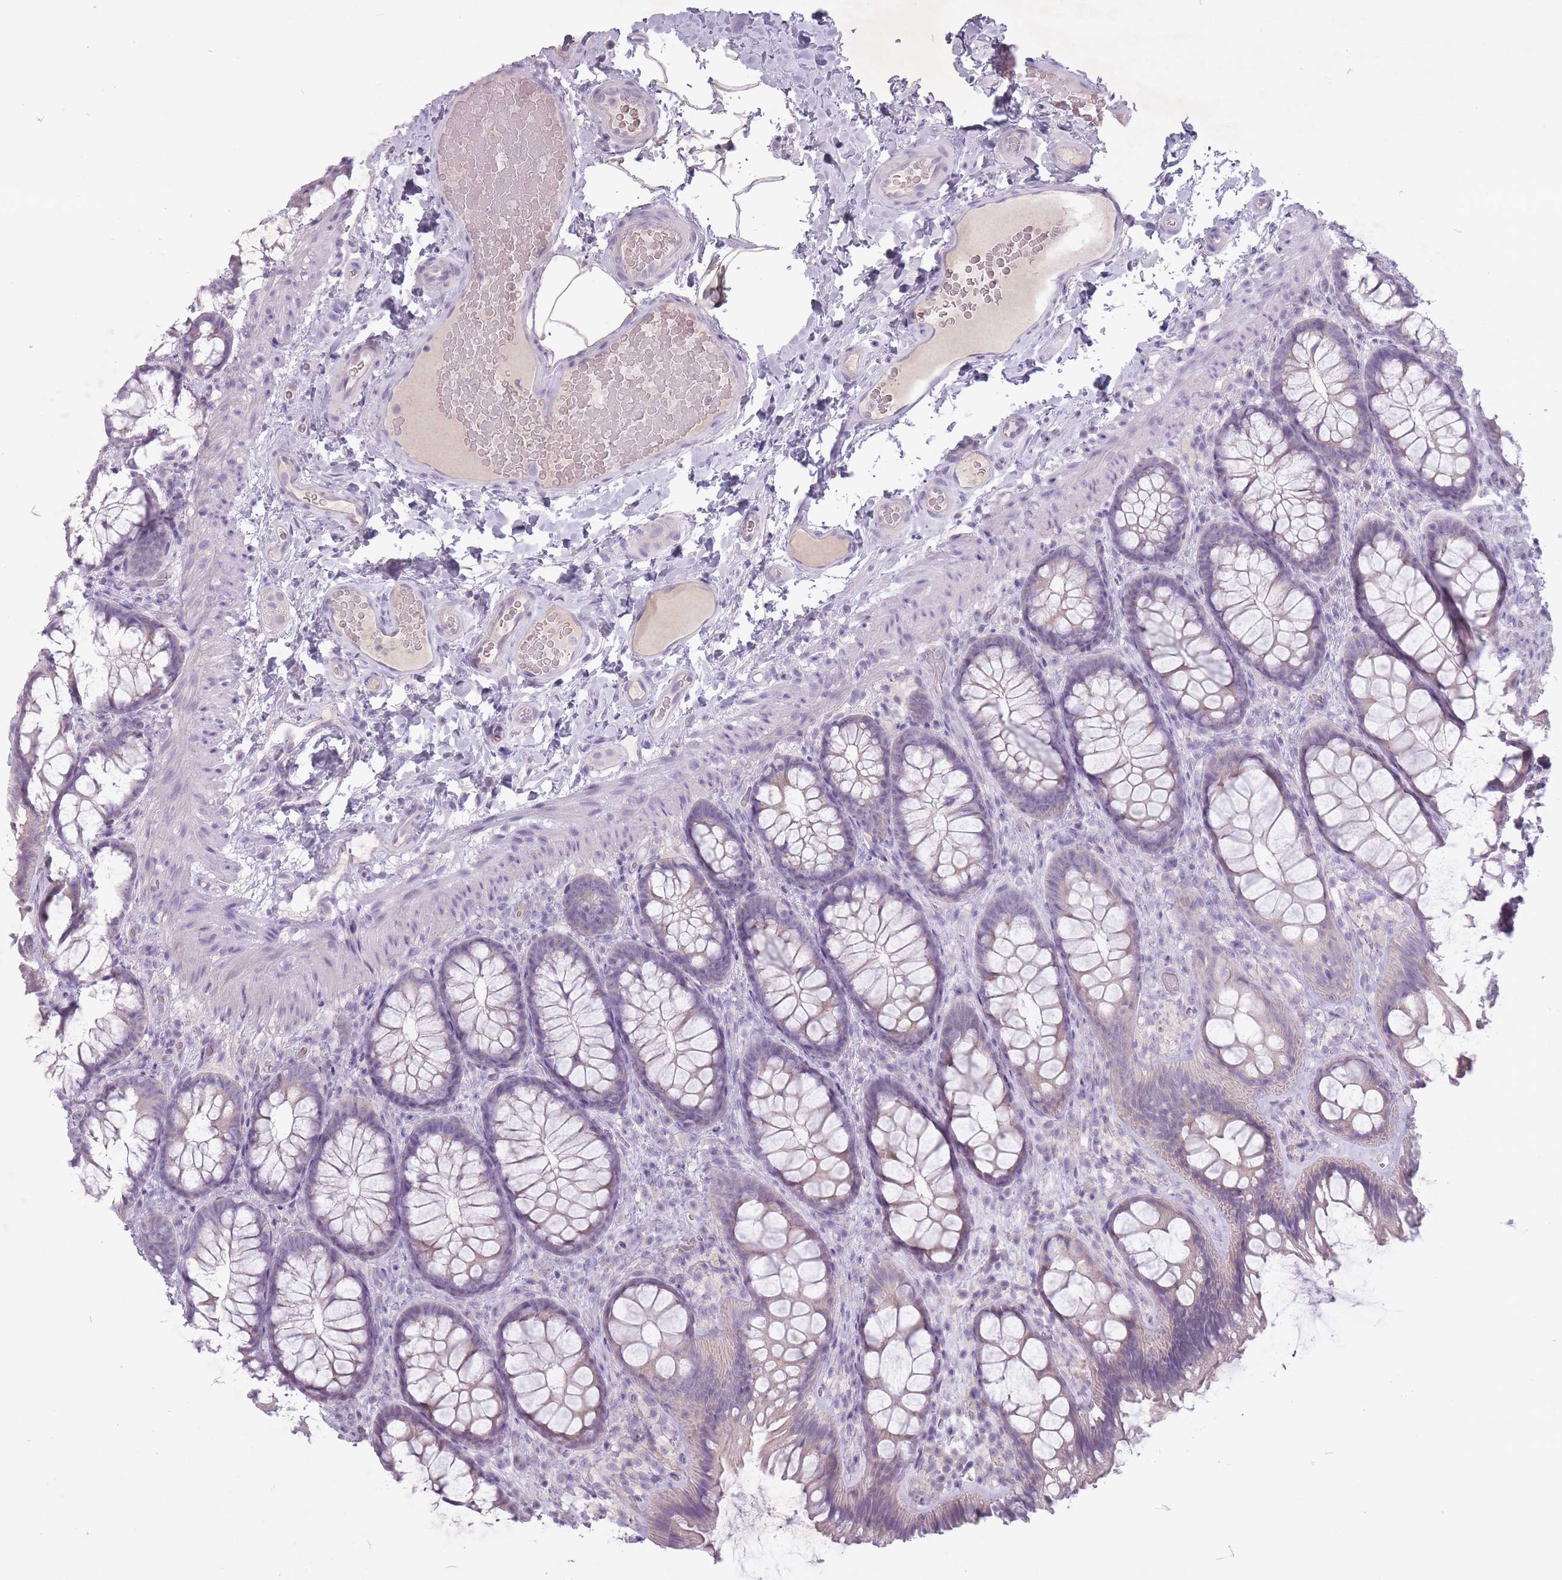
{"staining": {"intensity": "negative", "quantity": "none", "location": "none"}, "tissue": "colon", "cell_type": "Endothelial cells", "image_type": "normal", "snomed": [{"axis": "morphology", "description": "Normal tissue, NOS"}, {"axis": "topography", "description": "Colon"}], "caption": "Immunohistochemical staining of unremarkable human colon displays no significant positivity in endothelial cells.", "gene": "FAM43B", "patient": {"sex": "male", "age": 46}}